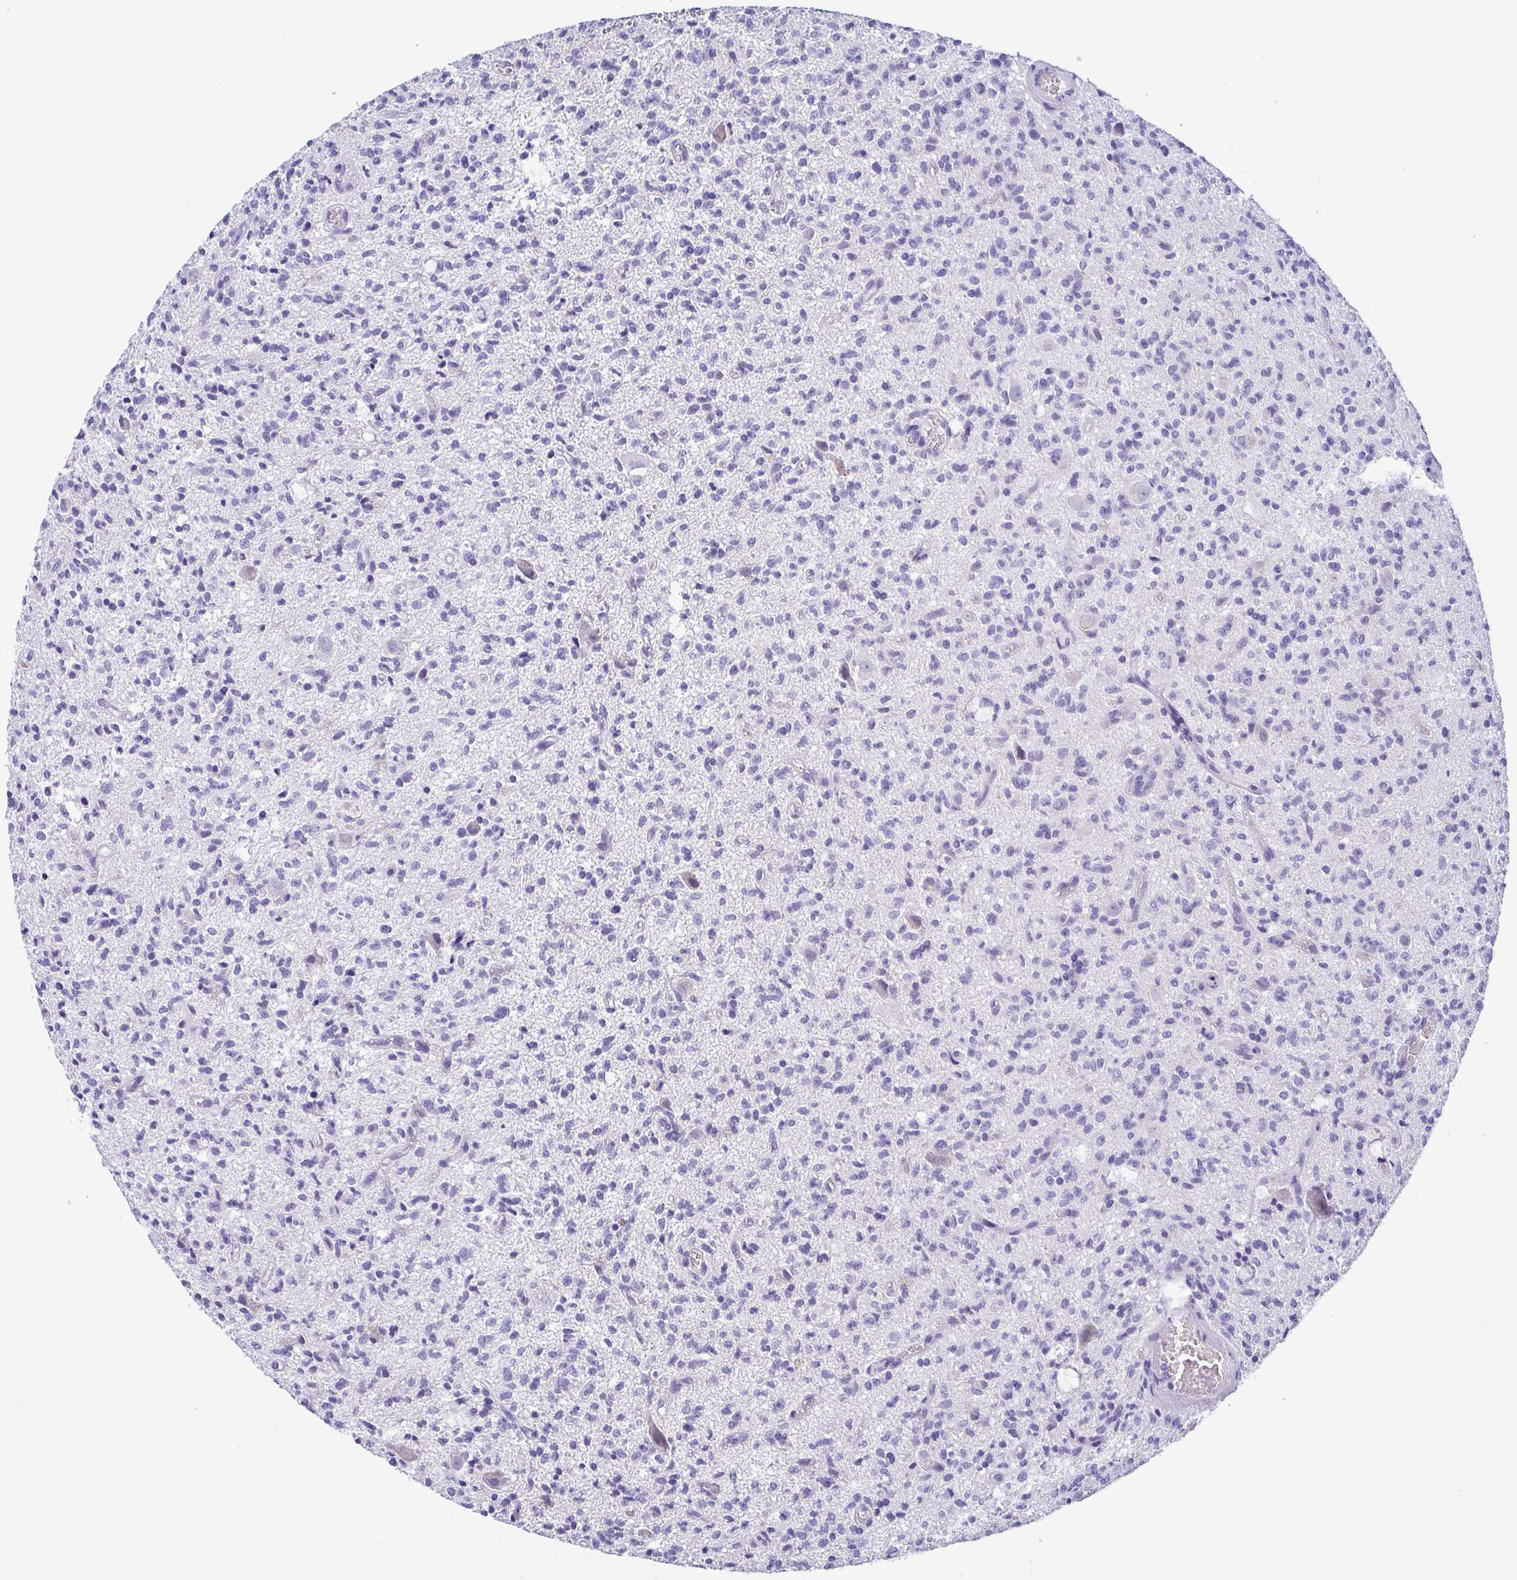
{"staining": {"intensity": "negative", "quantity": "none", "location": "none"}, "tissue": "glioma", "cell_type": "Tumor cells", "image_type": "cancer", "snomed": [{"axis": "morphology", "description": "Glioma, malignant, Low grade"}, {"axis": "topography", "description": "Brain"}], "caption": "Immunohistochemistry micrograph of neoplastic tissue: malignant glioma (low-grade) stained with DAB demonstrates no significant protein positivity in tumor cells.", "gene": "MYL7", "patient": {"sex": "male", "age": 64}}